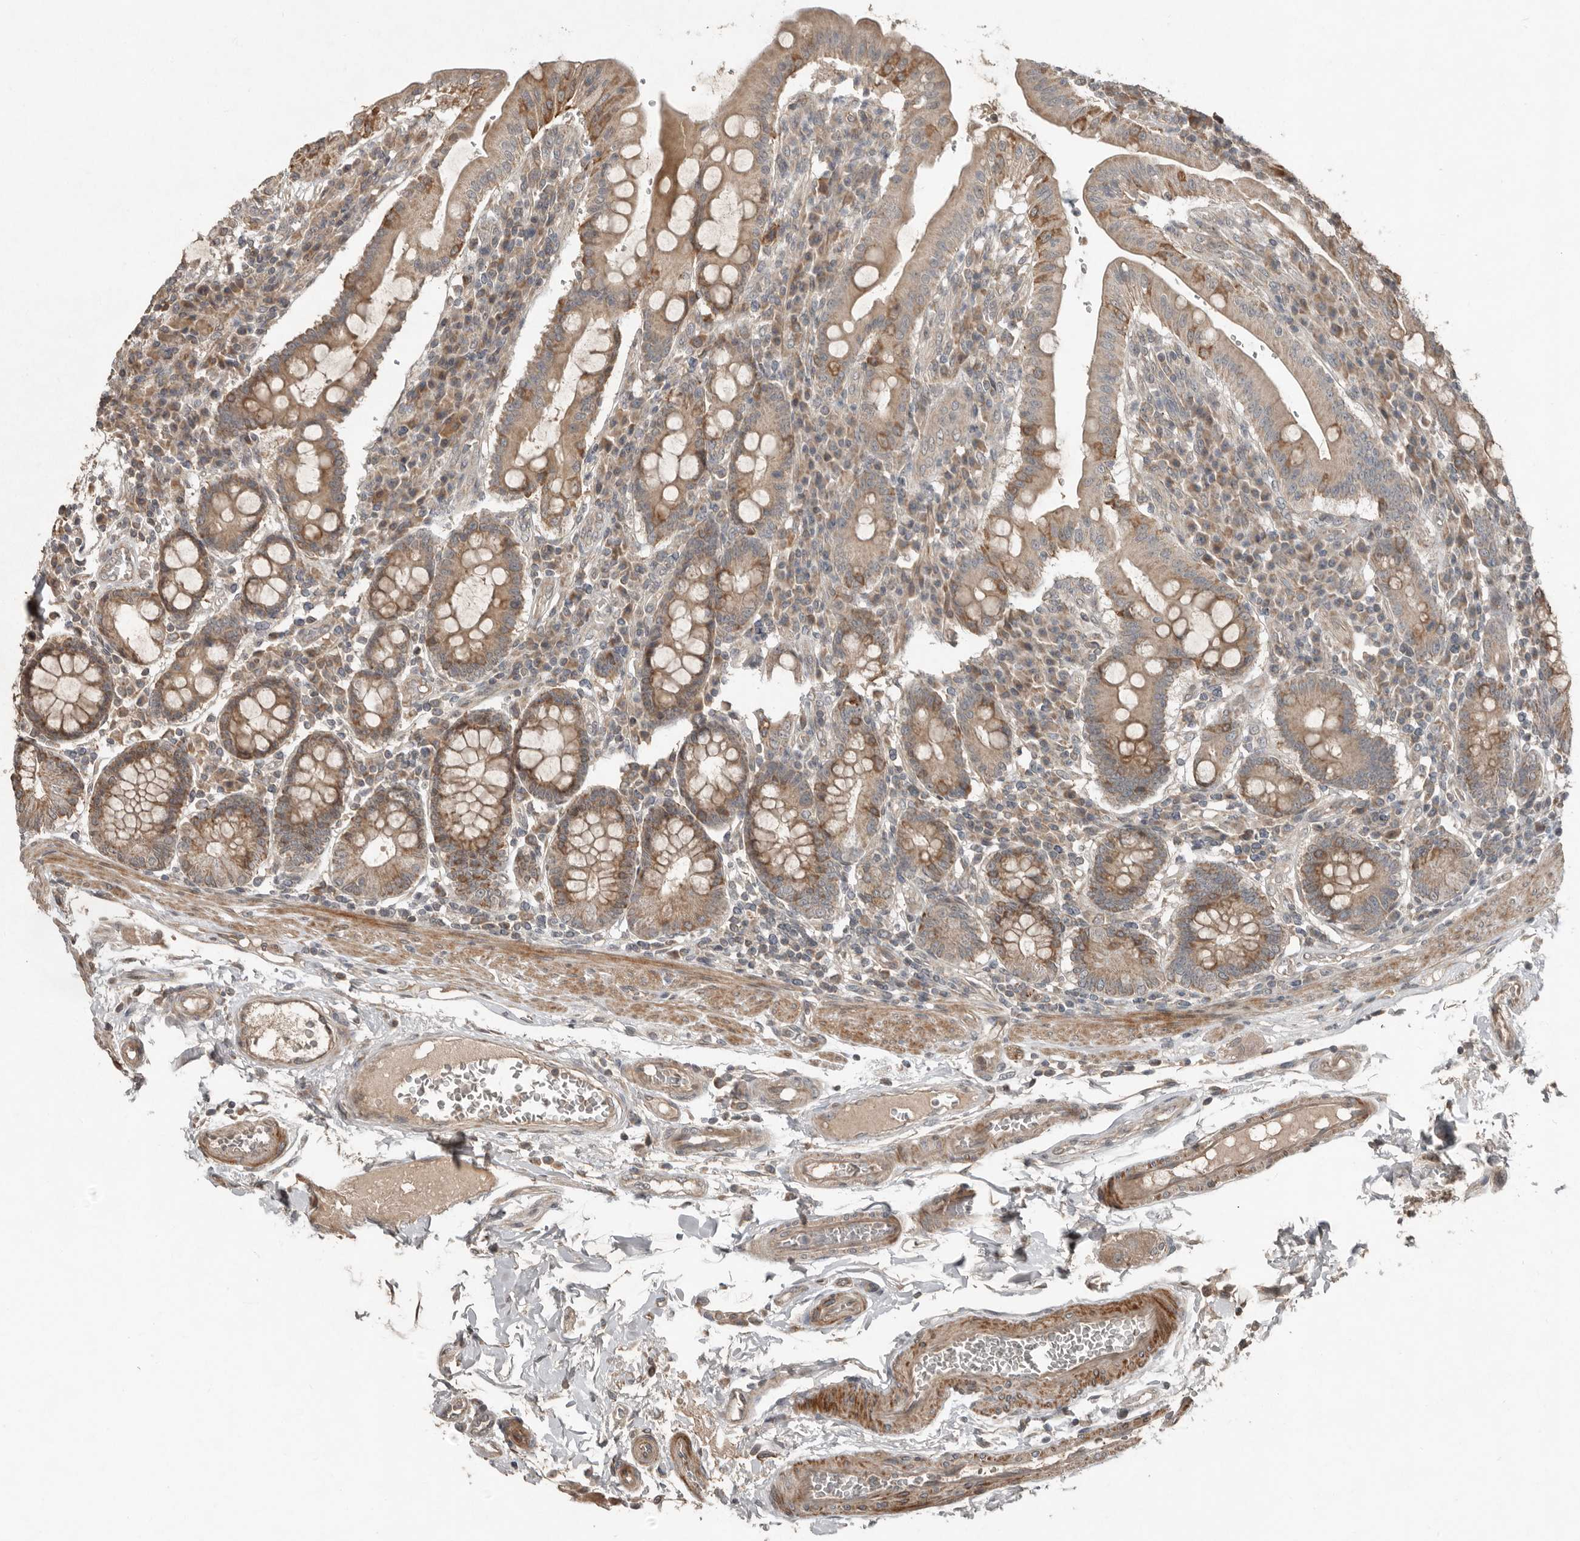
{"staining": {"intensity": "moderate", "quantity": ">75%", "location": "cytoplasmic/membranous"}, "tissue": "duodenum", "cell_type": "Glandular cells", "image_type": "normal", "snomed": [{"axis": "morphology", "description": "Normal tissue, NOS"}, {"axis": "morphology", "description": "Adenocarcinoma, NOS"}, {"axis": "topography", "description": "Pancreas"}, {"axis": "topography", "description": "Duodenum"}], "caption": "The micrograph exhibits staining of benign duodenum, revealing moderate cytoplasmic/membranous protein expression (brown color) within glandular cells.", "gene": "SLC6A7", "patient": {"sex": "male", "age": 50}}